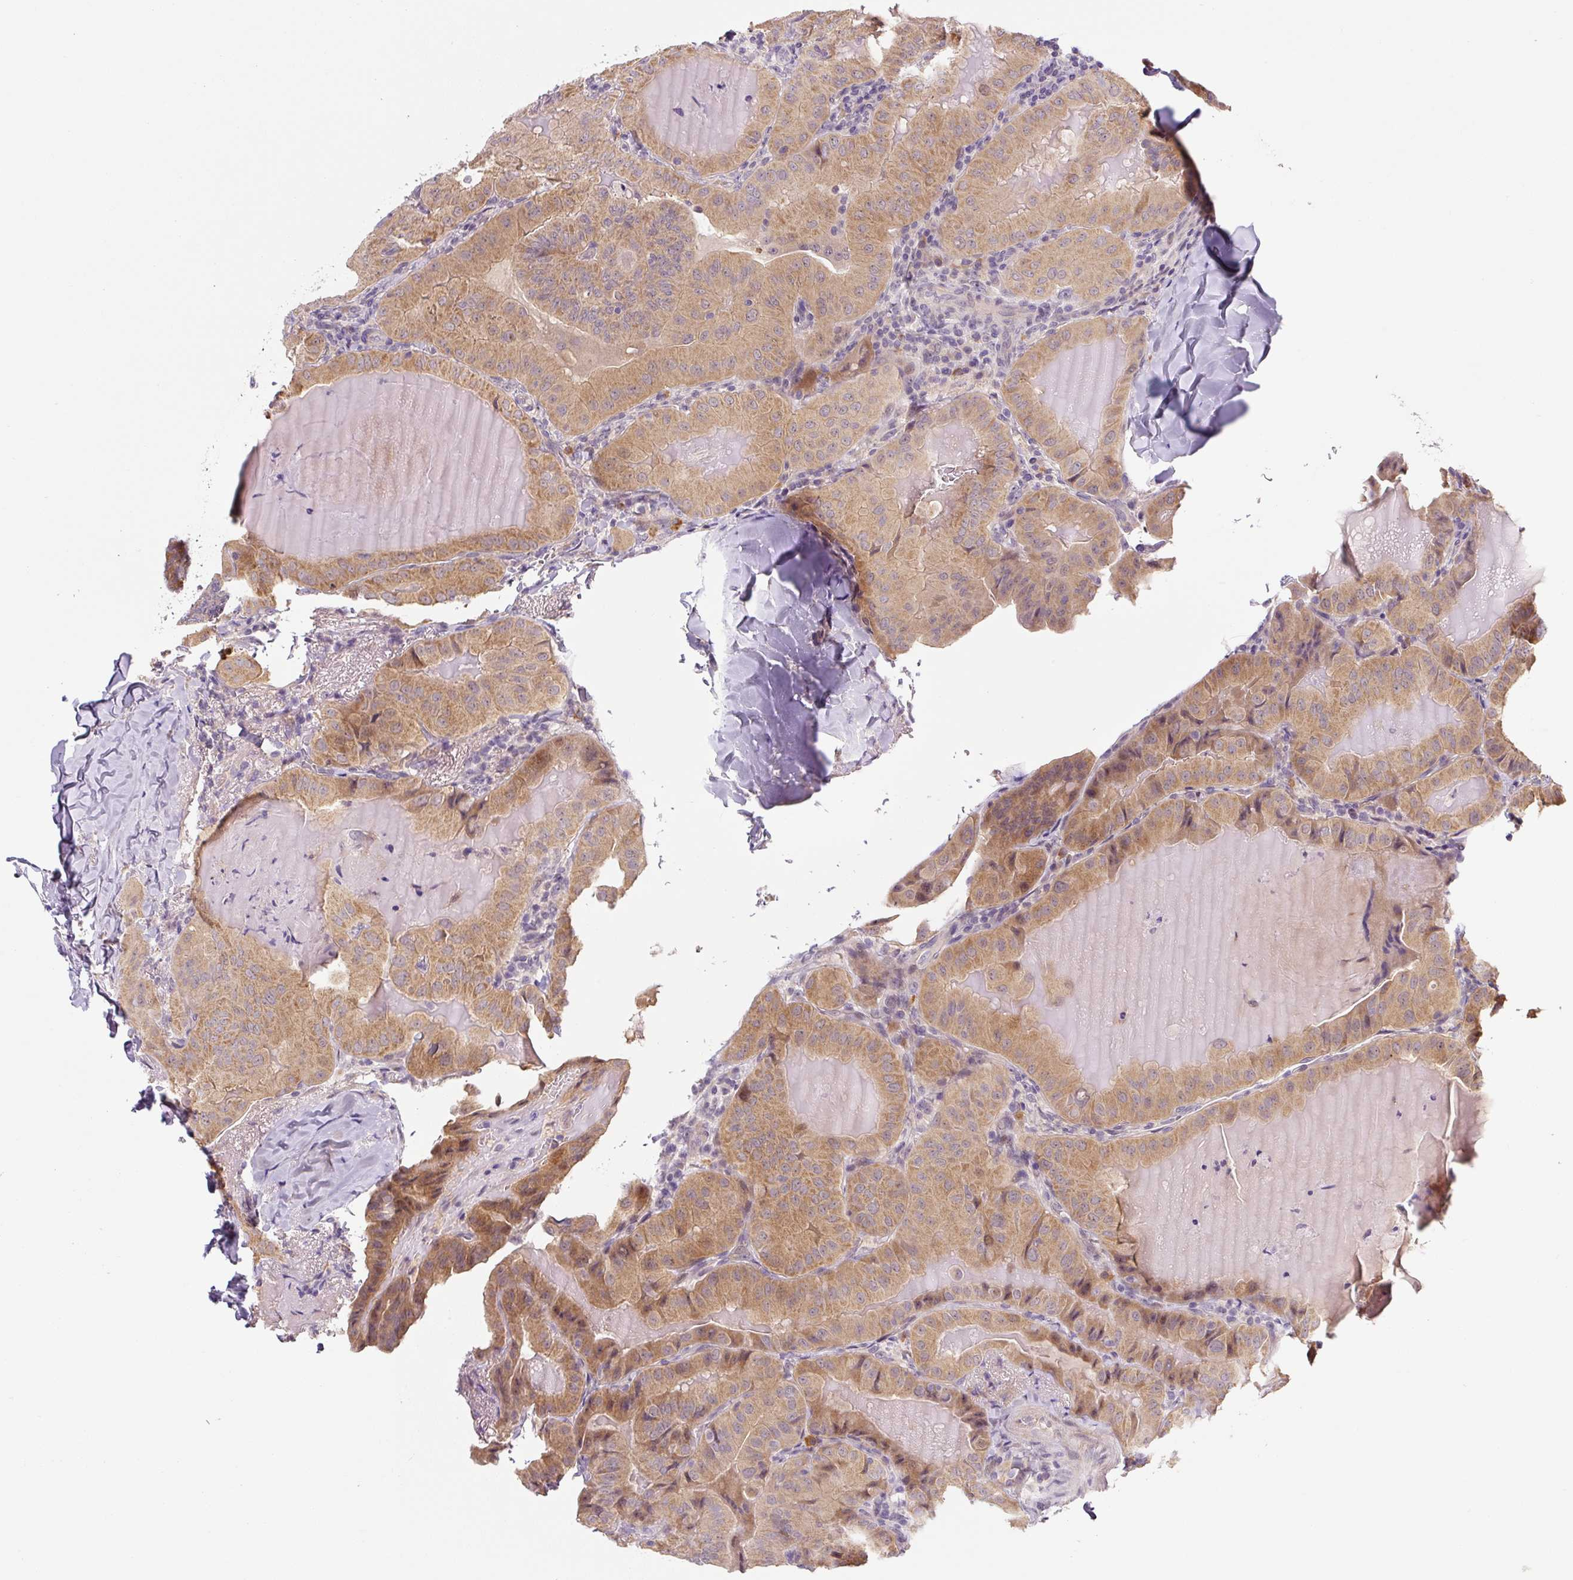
{"staining": {"intensity": "moderate", "quantity": ">75%", "location": "cytoplasmic/membranous"}, "tissue": "thyroid cancer", "cell_type": "Tumor cells", "image_type": "cancer", "snomed": [{"axis": "morphology", "description": "Papillary adenocarcinoma, NOS"}, {"axis": "topography", "description": "Thyroid gland"}], "caption": "Immunohistochemical staining of human thyroid cancer (papillary adenocarcinoma) displays moderate cytoplasmic/membranous protein expression in about >75% of tumor cells. The staining is performed using DAB (3,3'-diaminobenzidine) brown chromogen to label protein expression. The nuclei are counter-stained blue using hematoxylin.", "gene": "PRKAA2", "patient": {"sex": "female", "age": 68}}